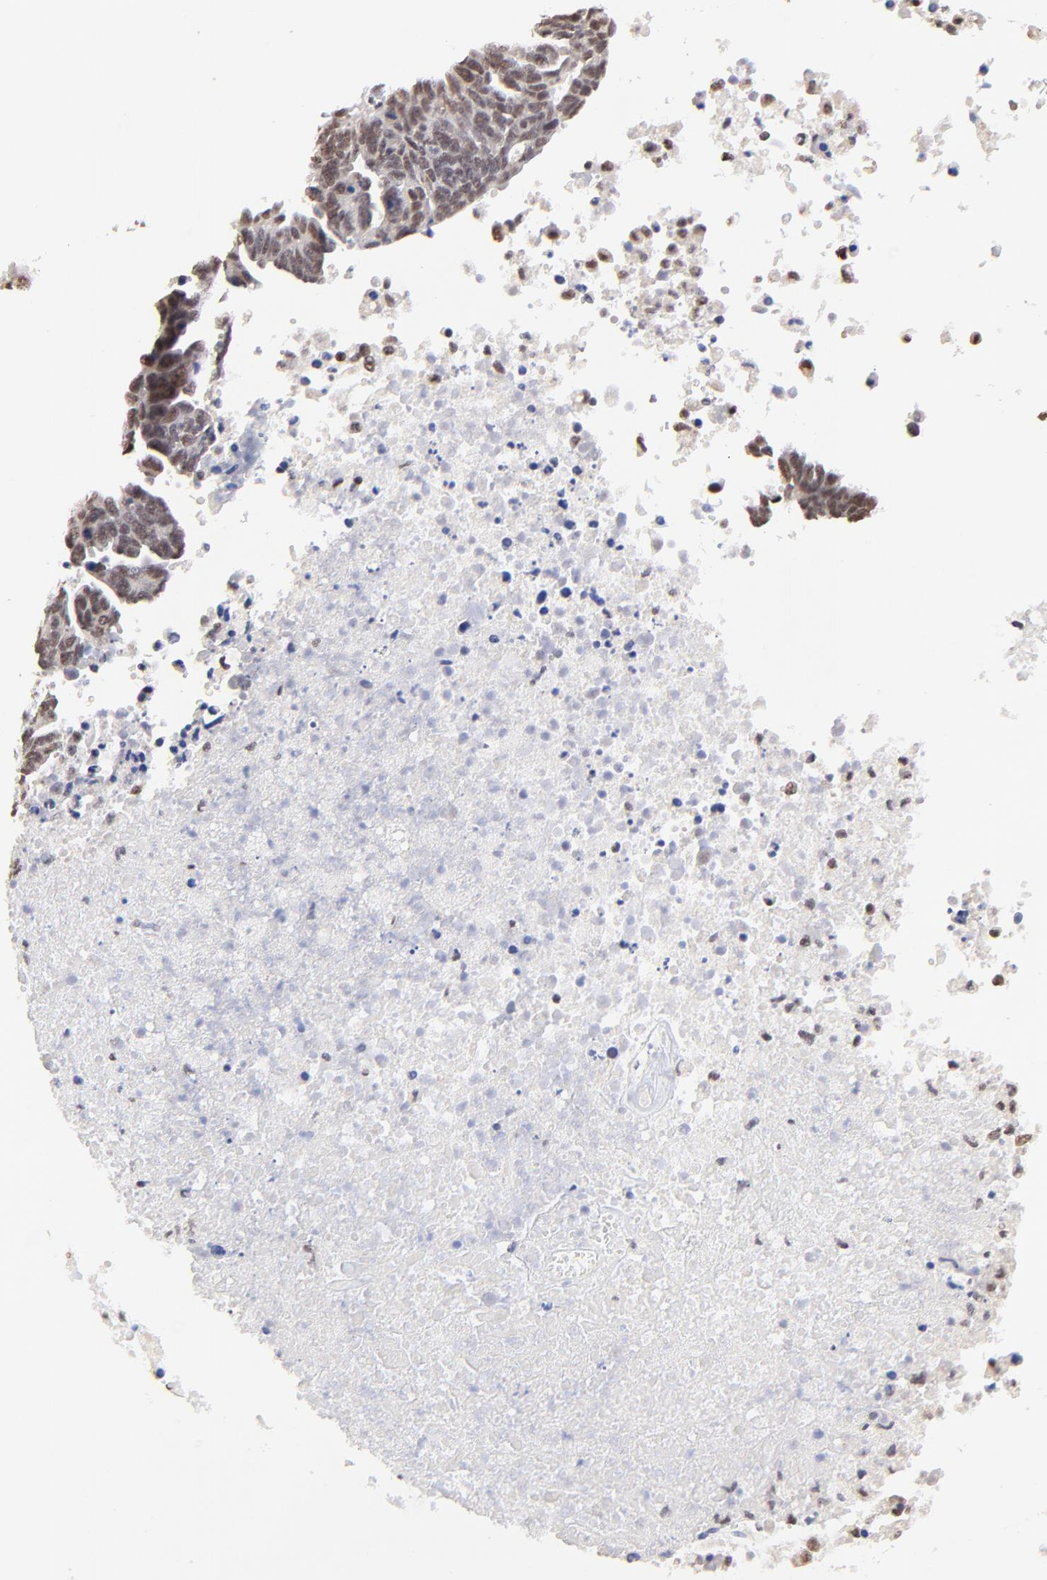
{"staining": {"intensity": "strong", "quantity": ">75%", "location": "cytoplasmic/membranous,nuclear"}, "tissue": "ovarian cancer", "cell_type": "Tumor cells", "image_type": "cancer", "snomed": [{"axis": "morphology", "description": "Carcinoma, endometroid"}, {"axis": "morphology", "description": "Cystadenocarcinoma, serous, NOS"}, {"axis": "topography", "description": "Ovary"}], "caption": "This photomicrograph shows ovarian cancer stained with IHC to label a protein in brown. The cytoplasmic/membranous and nuclear of tumor cells show strong positivity for the protein. Nuclei are counter-stained blue.", "gene": "ZNF670", "patient": {"sex": "female", "age": 45}}